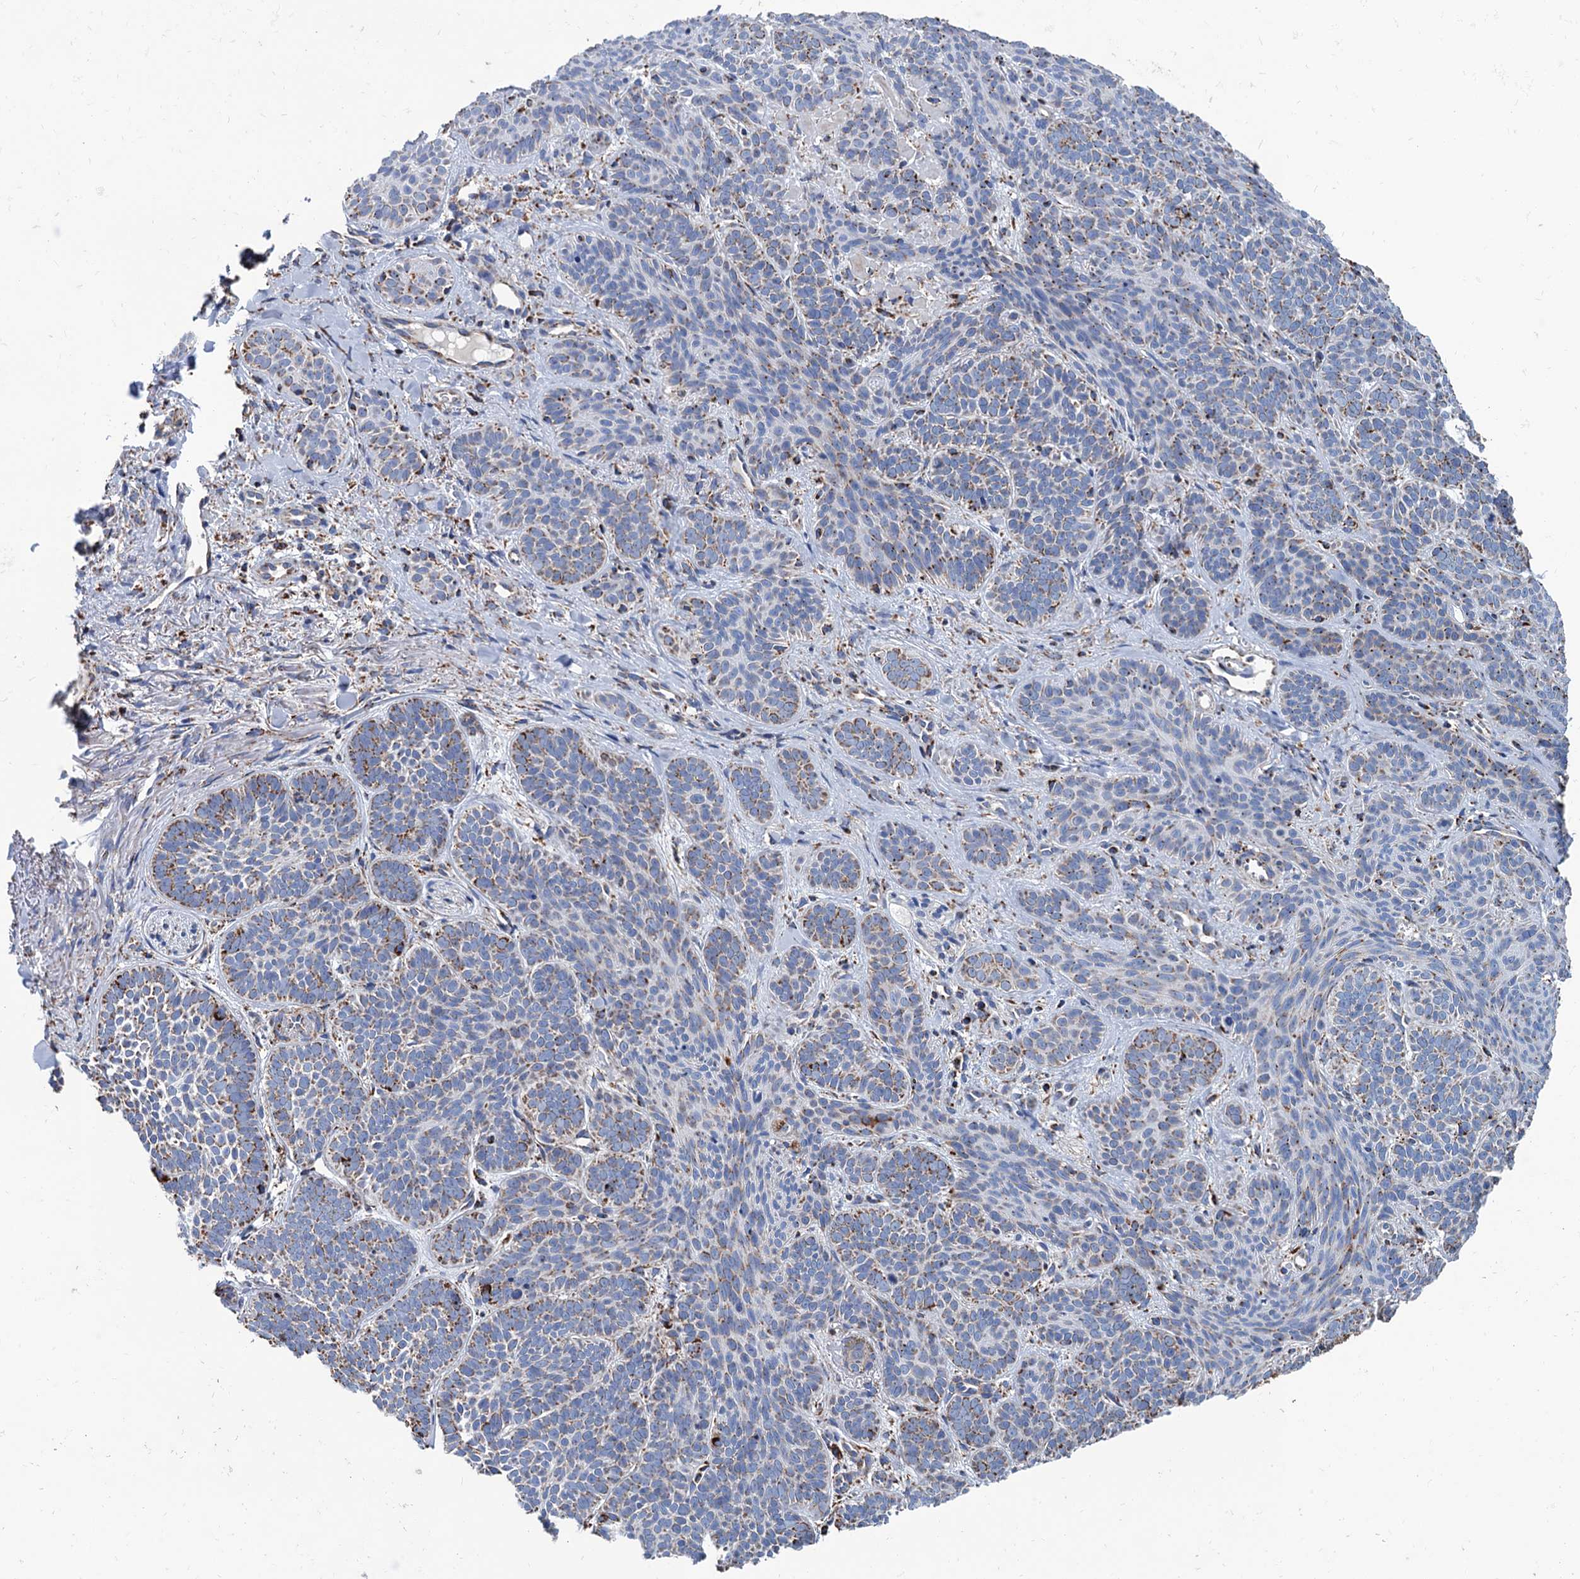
{"staining": {"intensity": "moderate", "quantity": ">75%", "location": "cytoplasmic/membranous"}, "tissue": "skin cancer", "cell_type": "Tumor cells", "image_type": "cancer", "snomed": [{"axis": "morphology", "description": "Basal cell carcinoma"}, {"axis": "topography", "description": "Skin"}], "caption": "Basal cell carcinoma (skin) was stained to show a protein in brown. There is medium levels of moderate cytoplasmic/membranous staining in about >75% of tumor cells.", "gene": "IVD", "patient": {"sex": "male", "age": 85}}